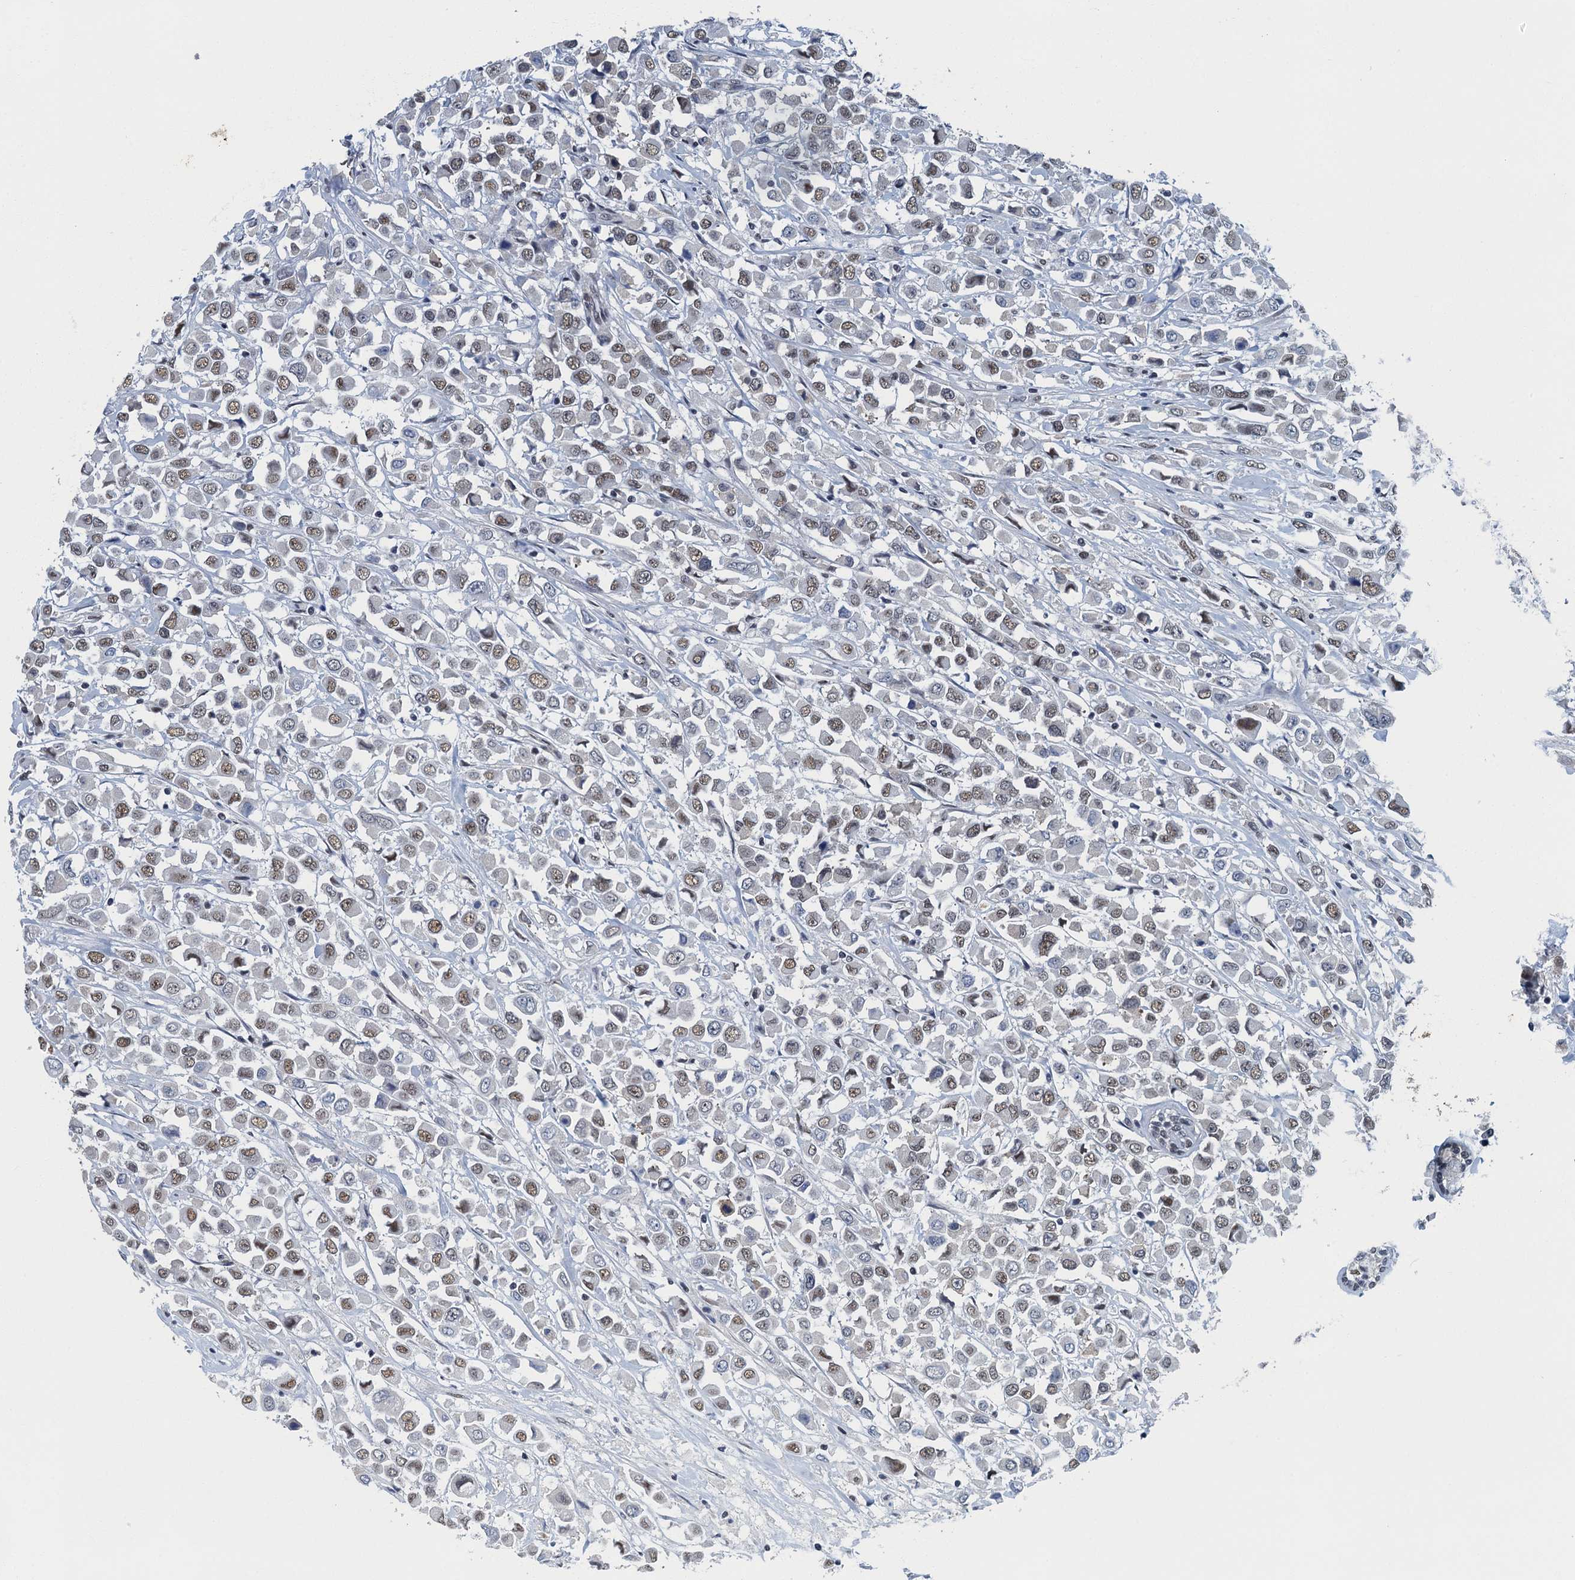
{"staining": {"intensity": "weak", "quantity": ">75%", "location": "nuclear"}, "tissue": "breast cancer", "cell_type": "Tumor cells", "image_type": "cancer", "snomed": [{"axis": "morphology", "description": "Duct carcinoma"}, {"axis": "topography", "description": "Breast"}], "caption": "A high-resolution photomicrograph shows immunohistochemistry staining of breast cancer, which exhibits weak nuclear positivity in about >75% of tumor cells. The staining is performed using DAB (3,3'-diaminobenzidine) brown chromogen to label protein expression. The nuclei are counter-stained blue using hematoxylin.", "gene": "GADL1", "patient": {"sex": "female", "age": 61}}